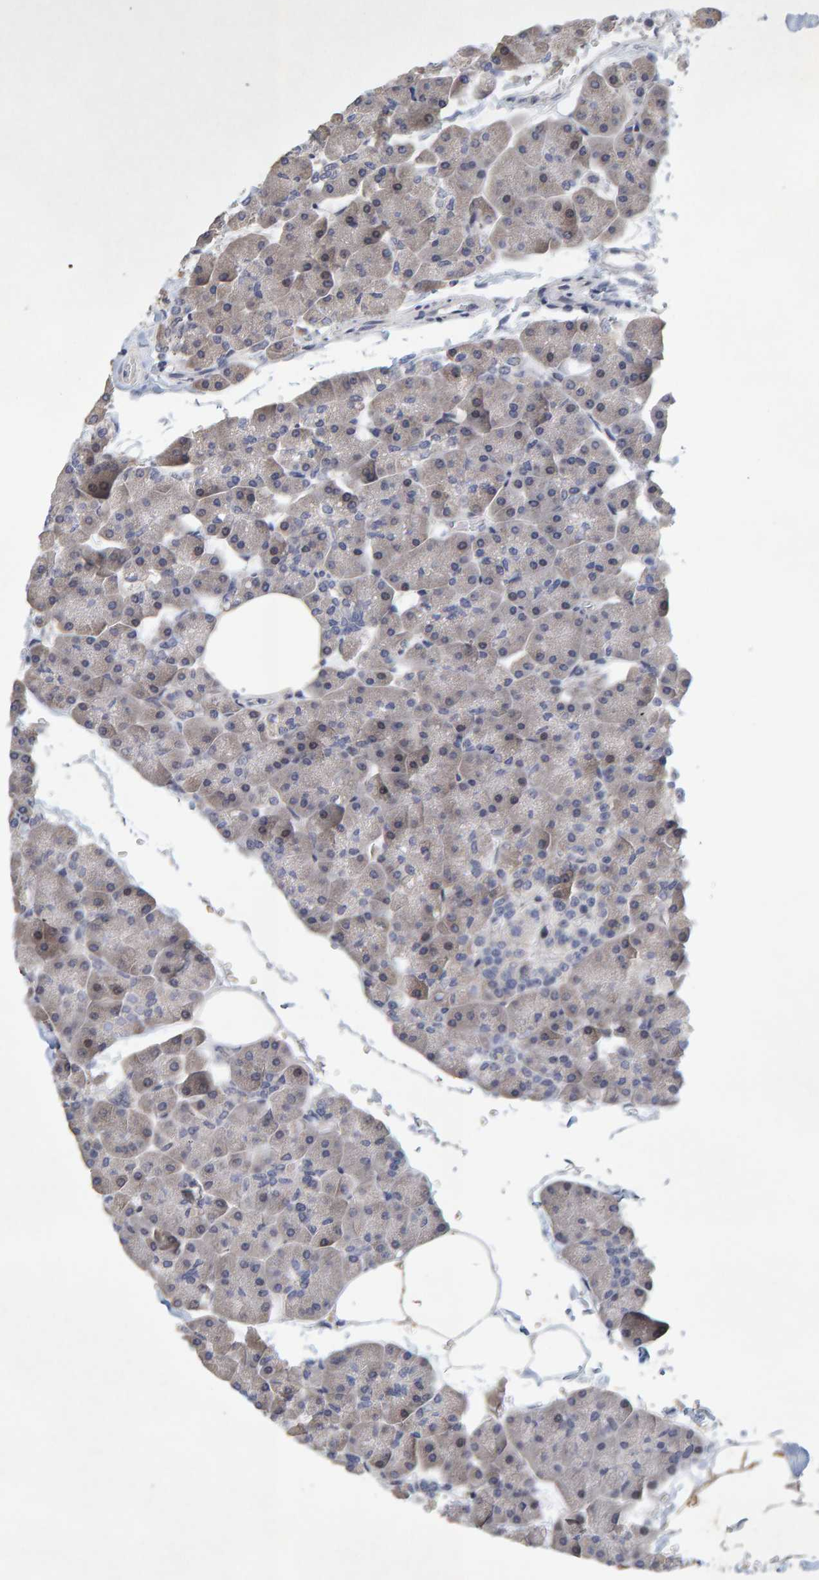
{"staining": {"intensity": "weak", "quantity": "25%-75%", "location": "cytoplasmic/membranous"}, "tissue": "pancreas", "cell_type": "Exocrine glandular cells", "image_type": "normal", "snomed": [{"axis": "morphology", "description": "Normal tissue, NOS"}, {"axis": "topography", "description": "Pancreas"}], "caption": "Immunohistochemical staining of normal human pancreas demonstrates weak cytoplasmic/membranous protein expression in about 25%-75% of exocrine glandular cells.", "gene": "ZNF77", "patient": {"sex": "male", "age": 35}}